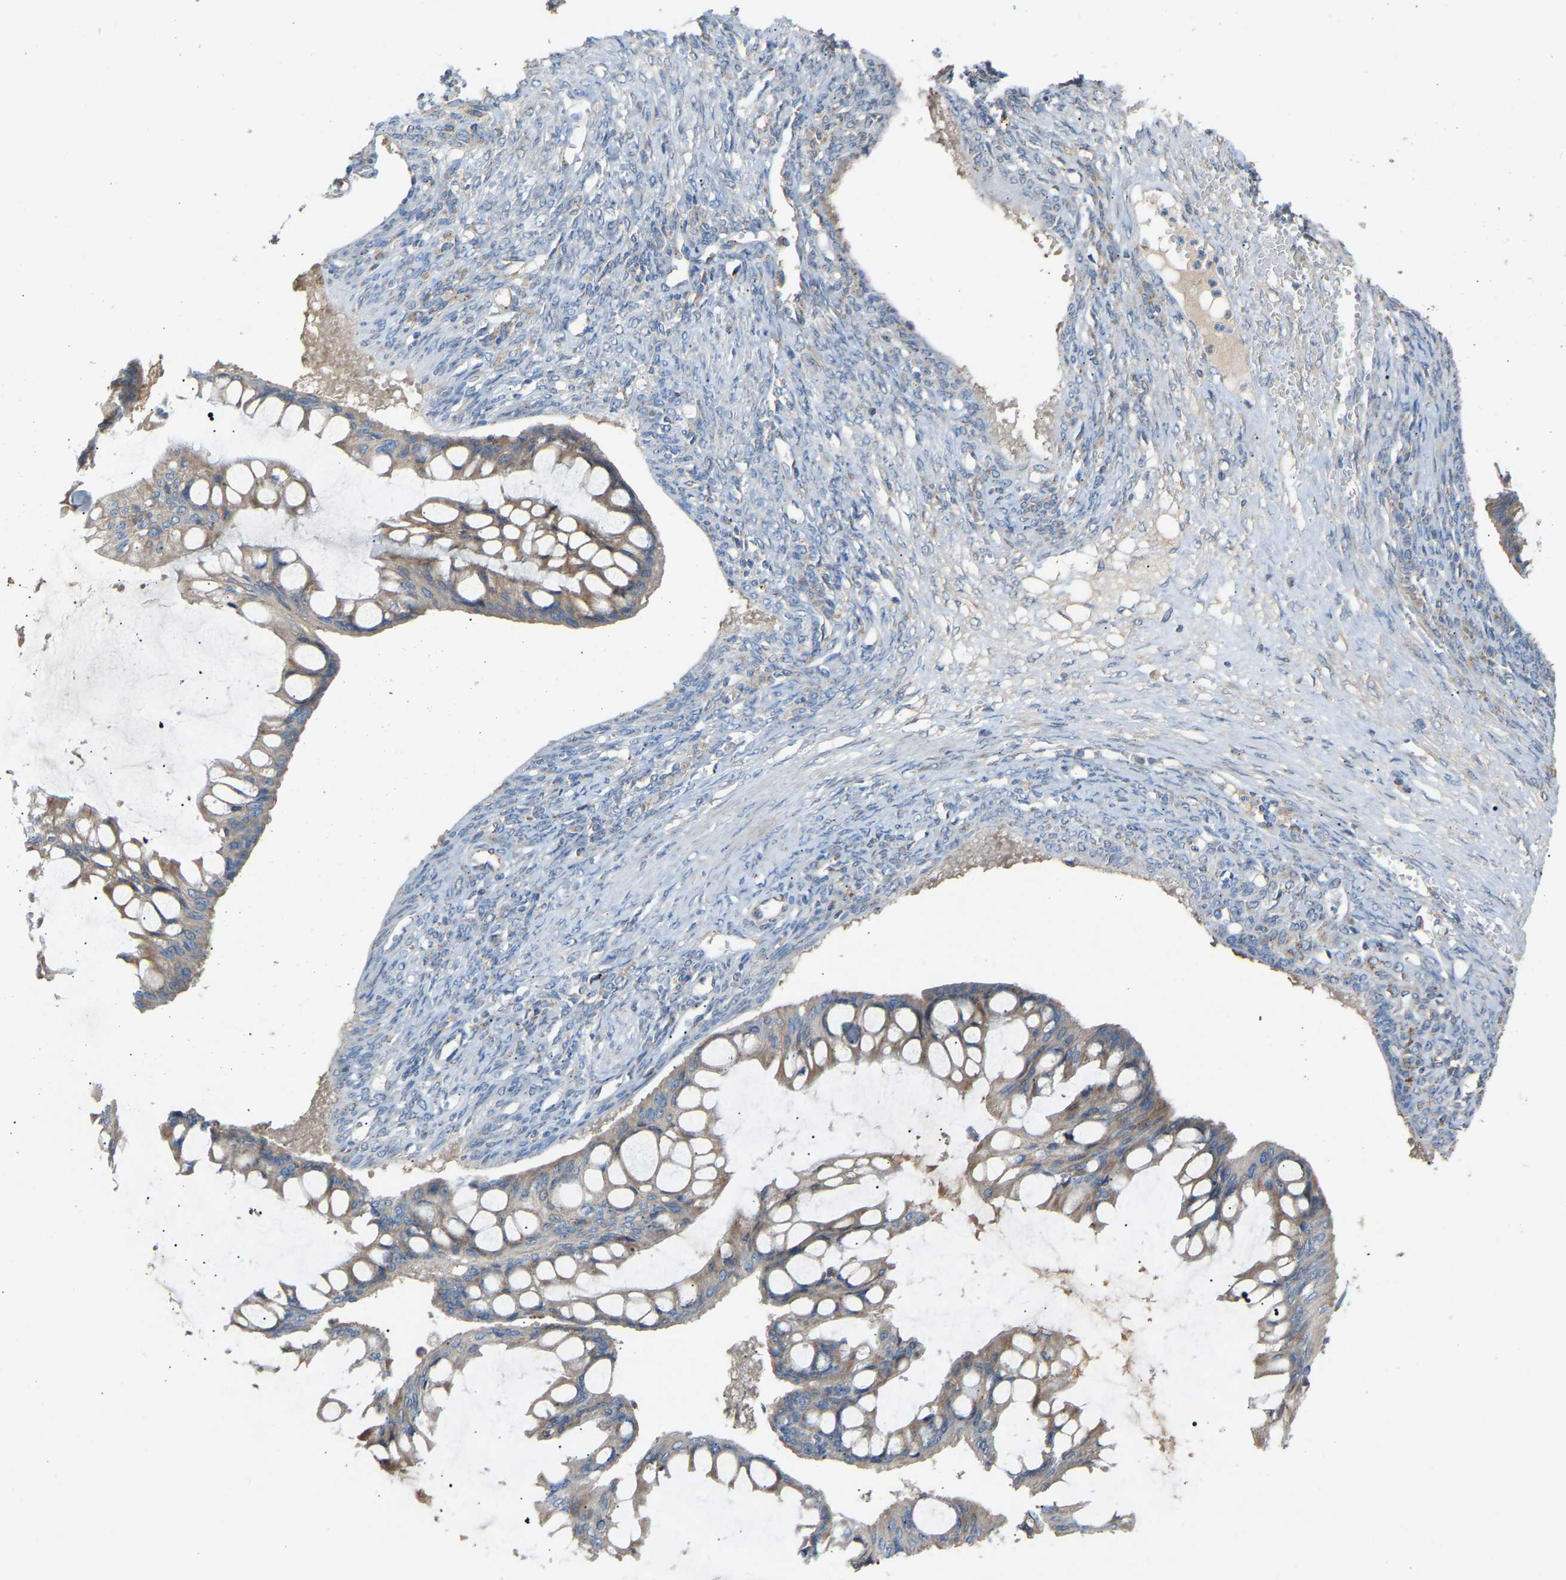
{"staining": {"intensity": "weak", "quantity": ">75%", "location": "cytoplasmic/membranous"}, "tissue": "ovarian cancer", "cell_type": "Tumor cells", "image_type": "cancer", "snomed": [{"axis": "morphology", "description": "Cystadenocarcinoma, mucinous, NOS"}, {"axis": "topography", "description": "Ovary"}], "caption": "Human ovarian cancer (mucinous cystadenocarcinoma) stained with a protein marker exhibits weak staining in tumor cells.", "gene": "RGP1", "patient": {"sex": "female", "age": 73}}